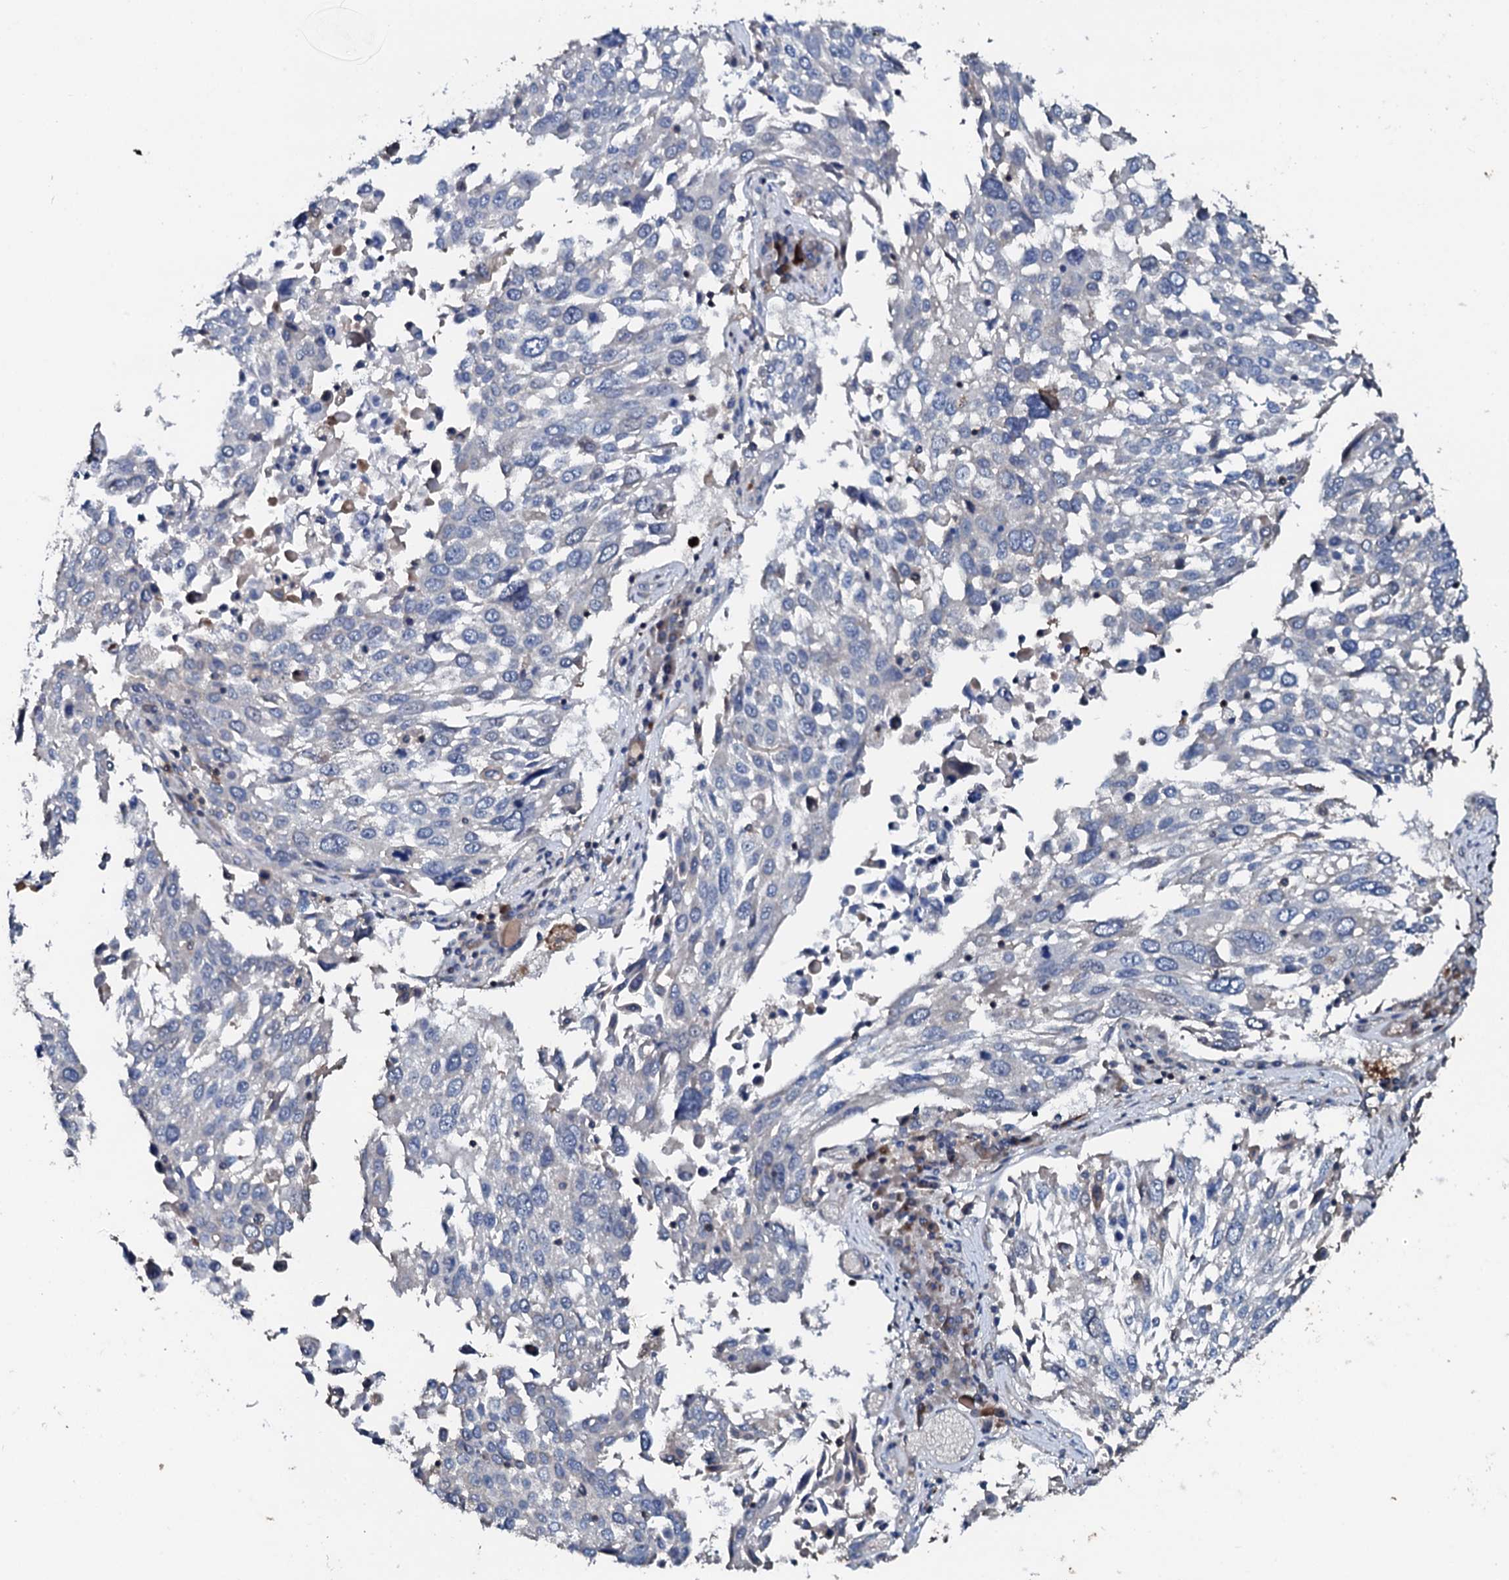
{"staining": {"intensity": "negative", "quantity": "none", "location": "none"}, "tissue": "lung cancer", "cell_type": "Tumor cells", "image_type": "cancer", "snomed": [{"axis": "morphology", "description": "Squamous cell carcinoma, NOS"}, {"axis": "topography", "description": "Lung"}], "caption": "Human lung cancer stained for a protein using immunohistochemistry shows no positivity in tumor cells.", "gene": "GRK2", "patient": {"sex": "male", "age": 65}}